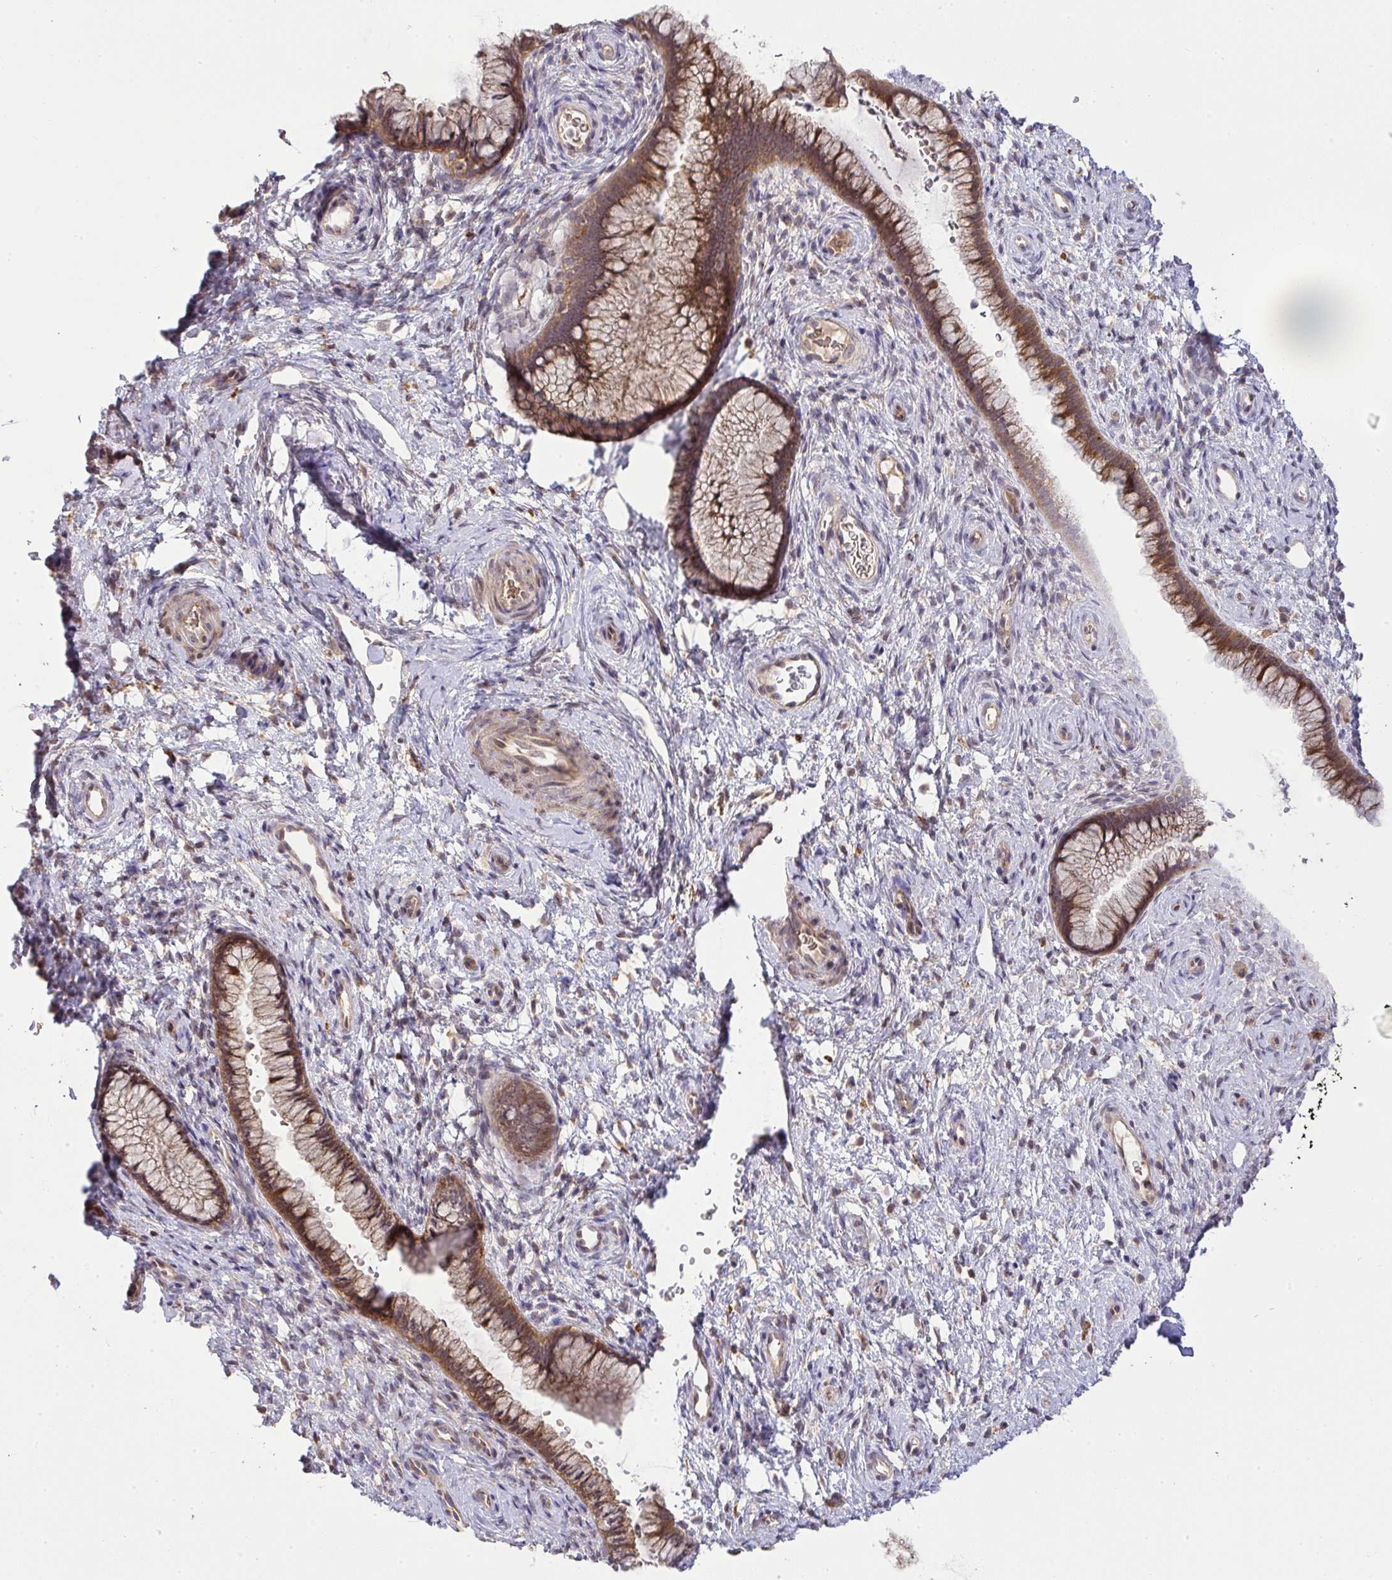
{"staining": {"intensity": "moderate", "quantity": ">75%", "location": "cytoplasmic/membranous"}, "tissue": "cervix", "cell_type": "Glandular cells", "image_type": "normal", "snomed": [{"axis": "morphology", "description": "Normal tissue, NOS"}, {"axis": "topography", "description": "Cervix"}], "caption": "Moderate cytoplasmic/membranous protein expression is present in approximately >75% of glandular cells in cervix. (IHC, brightfield microscopy, high magnification).", "gene": "SLC9A6", "patient": {"sex": "female", "age": 34}}